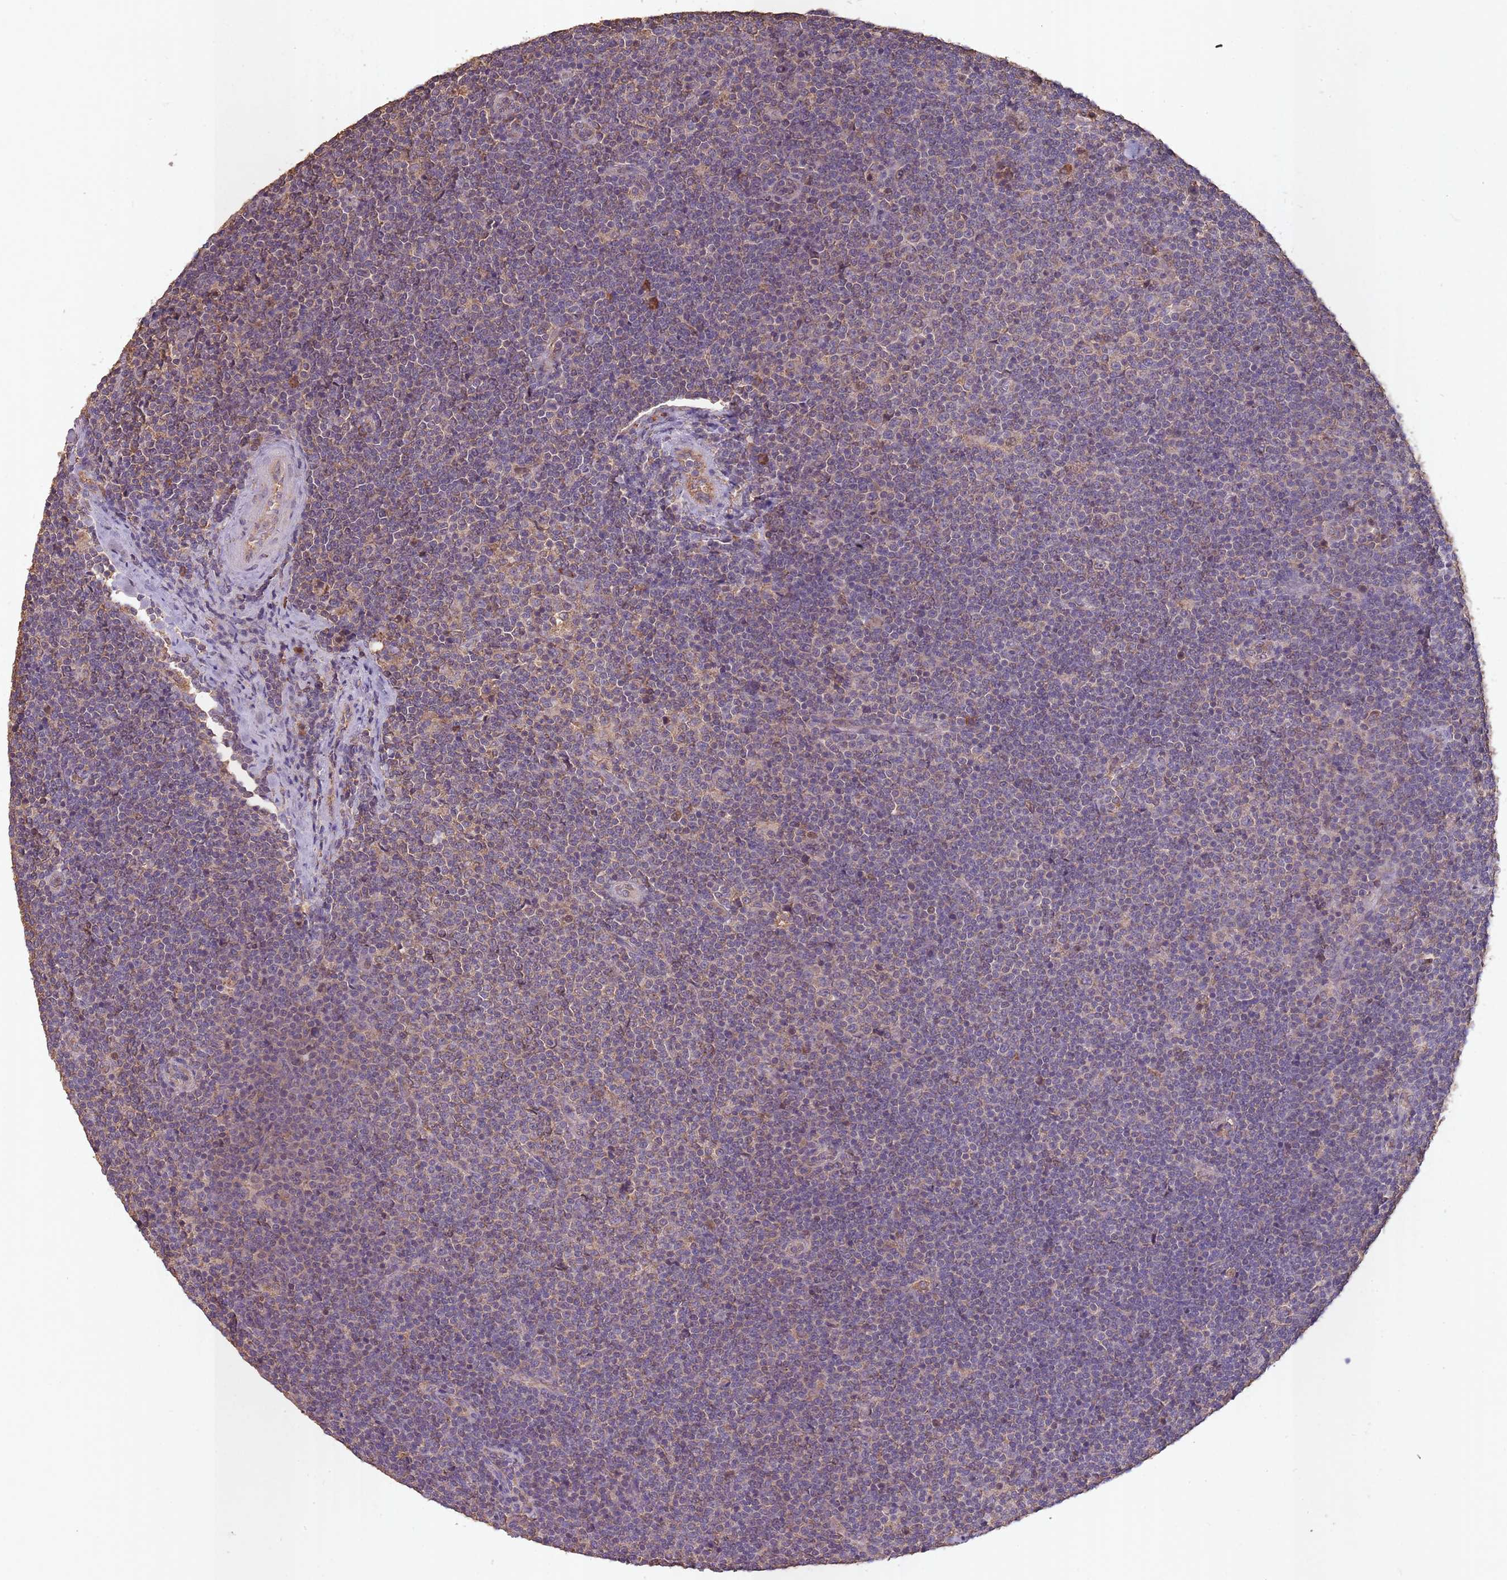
{"staining": {"intensity": "negative", "quantity": "none", "location": "none"}, "tissue": "lymphoma", "cell_type": "Tumor cells", "image_type": "cancer", "snomed": [{"axis": "morphology", "description": "Malignant lymphoma, non-Hodgkin's type, Low grade"}, {"axis": "topography", "description": "Lymph node"}], "caption": "This micrograph is of lymphoma stained with IHC to label a protein in brown with the nuclei are counter-stained blue. There is no positivity in tumor cells. (Brightfield microscopy of DAB (3,3'-diaminobenzidine) immunohistochemistry (IHC) at high magnification).", "gene": "SANBR", "patient": {"sex": "male", "age": 48}}